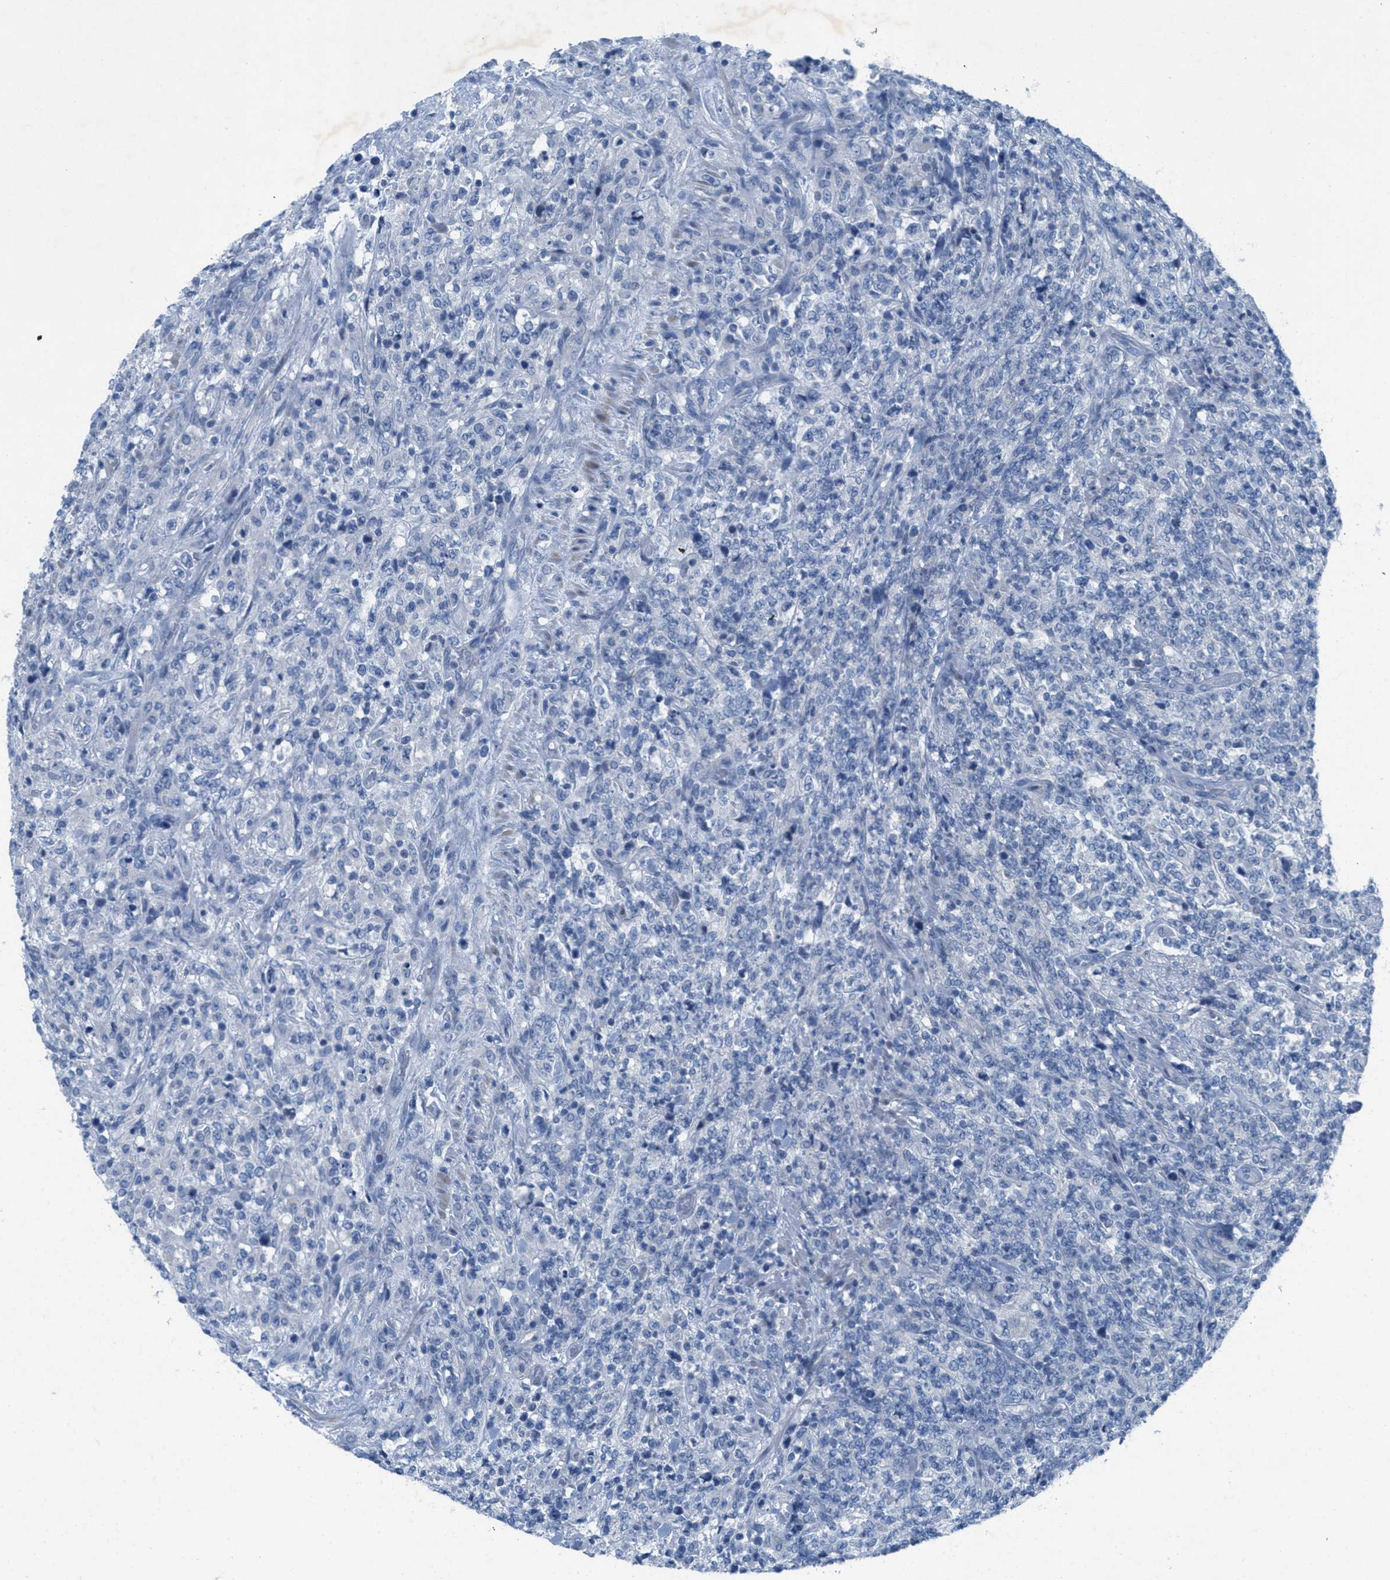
{"staining": {"intensity": "negative", "quantity": "none", "location": "none"}, "tissue": "lymphoma", "cell_type": "Tumor cells", "image_type": "cancer", "snomed": [{"axis": "morphology", "description": "Malignant lymphoma, non-Hodgkin's type, High grade"}, {"axis": "topography", "description": "Soft tissue"}], "caption": "Human lymphoma stained for a protein using immunohistochemistry (IHC) reveals no expression in tumor cells.", "gene": "GALNT17", "patient": {"sex": "male", "age": 18}}